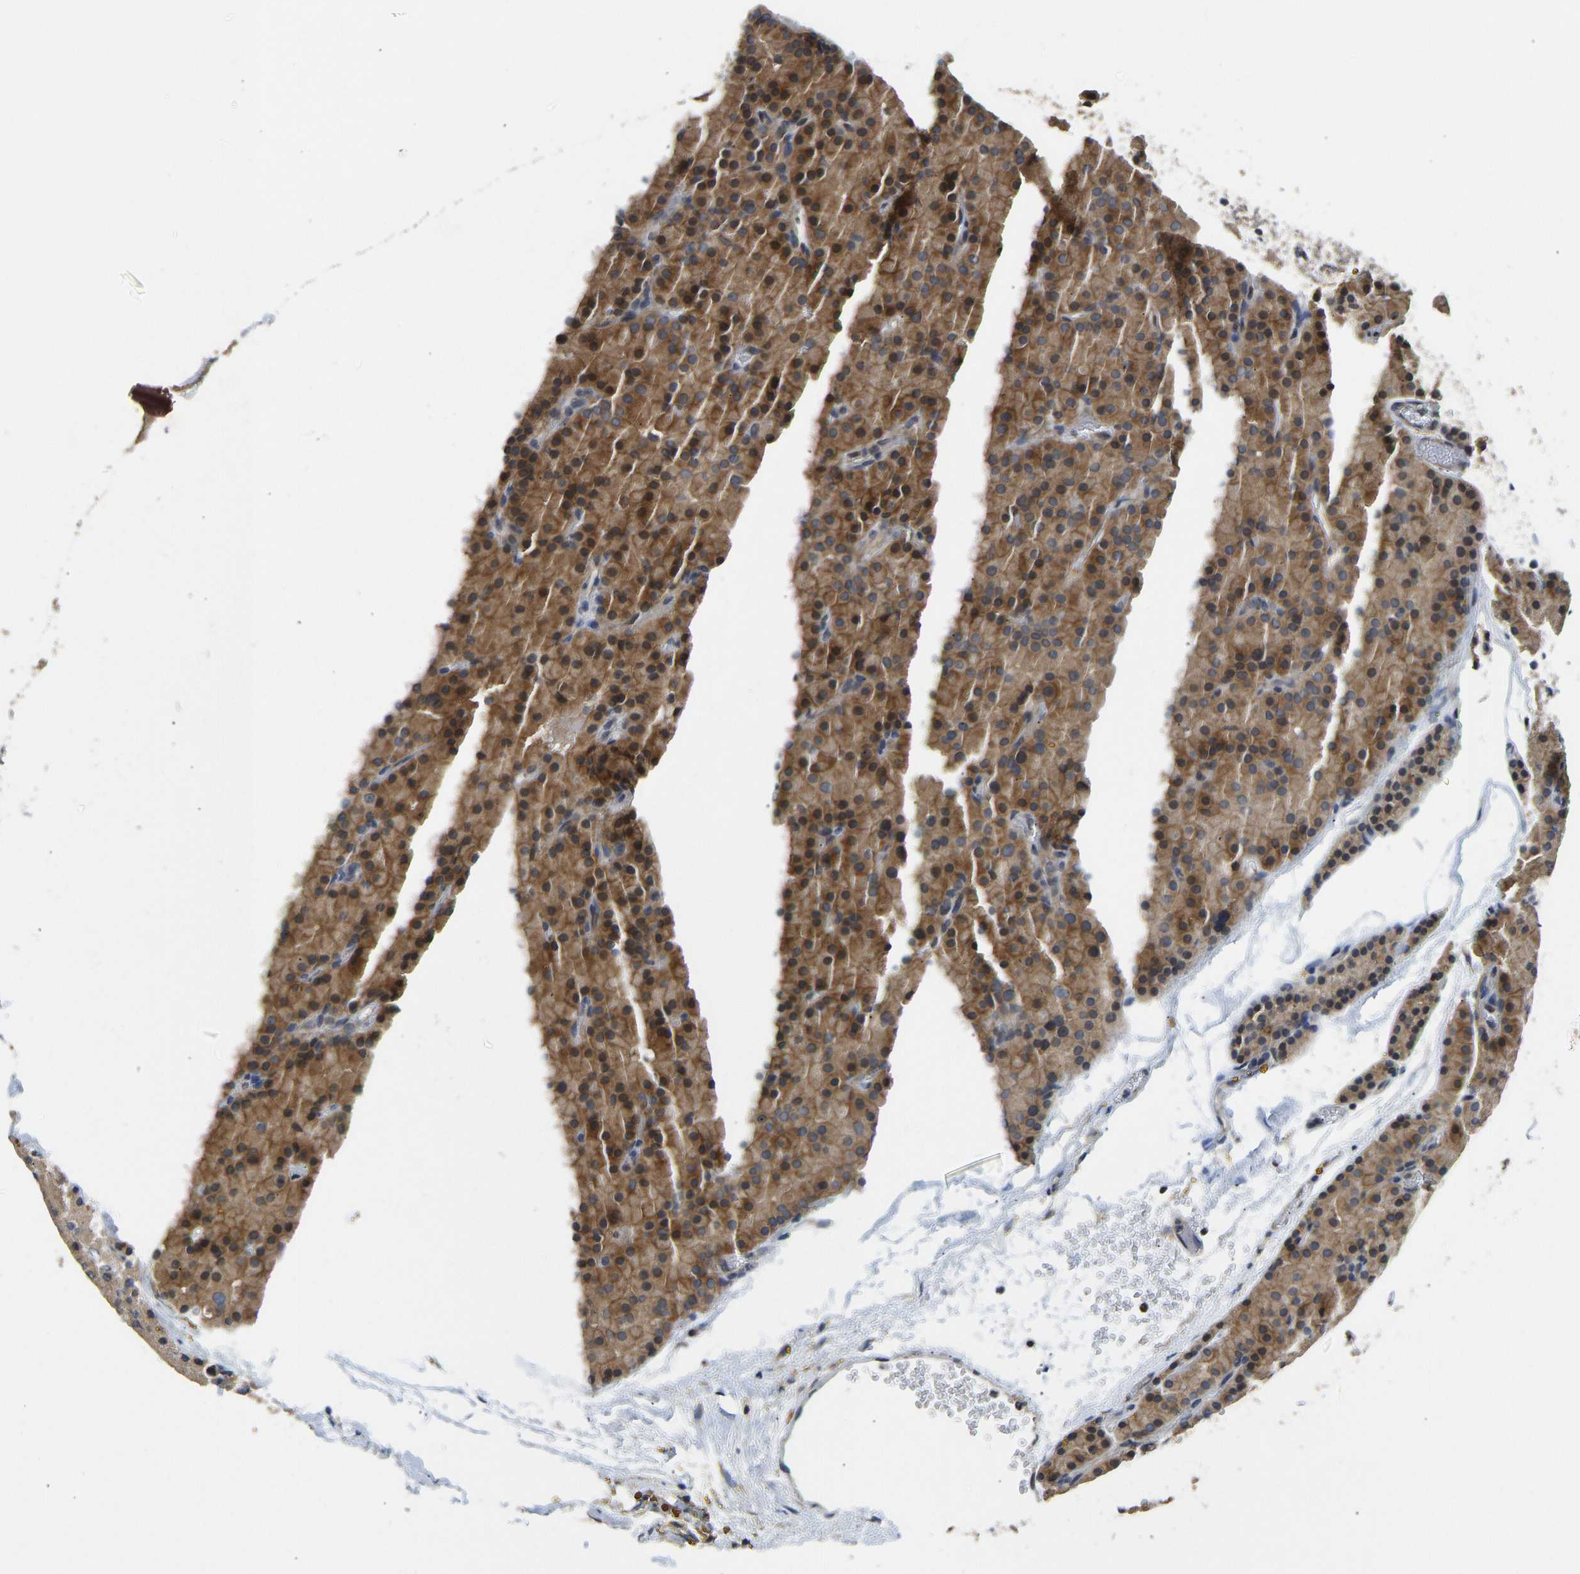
{"staining": {"intensity": "moderate", "quantity": ">75%", "location": "cytoplasmic/membranous"}, "tissue": "parathyroid gland", "cell_type": "Glandular cells", "image_type": "normal", "snomed": [{"axis": "morphology", "description": "Normal tissue, NOS"}, {"axis": "morphology", "description": "Adenoma, NOS"}, {"axis": "topography", "description": "Parathyroid gland"}], "caption": "Protein expression analysis of unremarkable human parathyroid gland reveals moderate cytoplasmic/membranous staining in approximately >75% of glandular cells.", "gene": "NDRG3", "patient": {"sex": "male", "age": 75}}